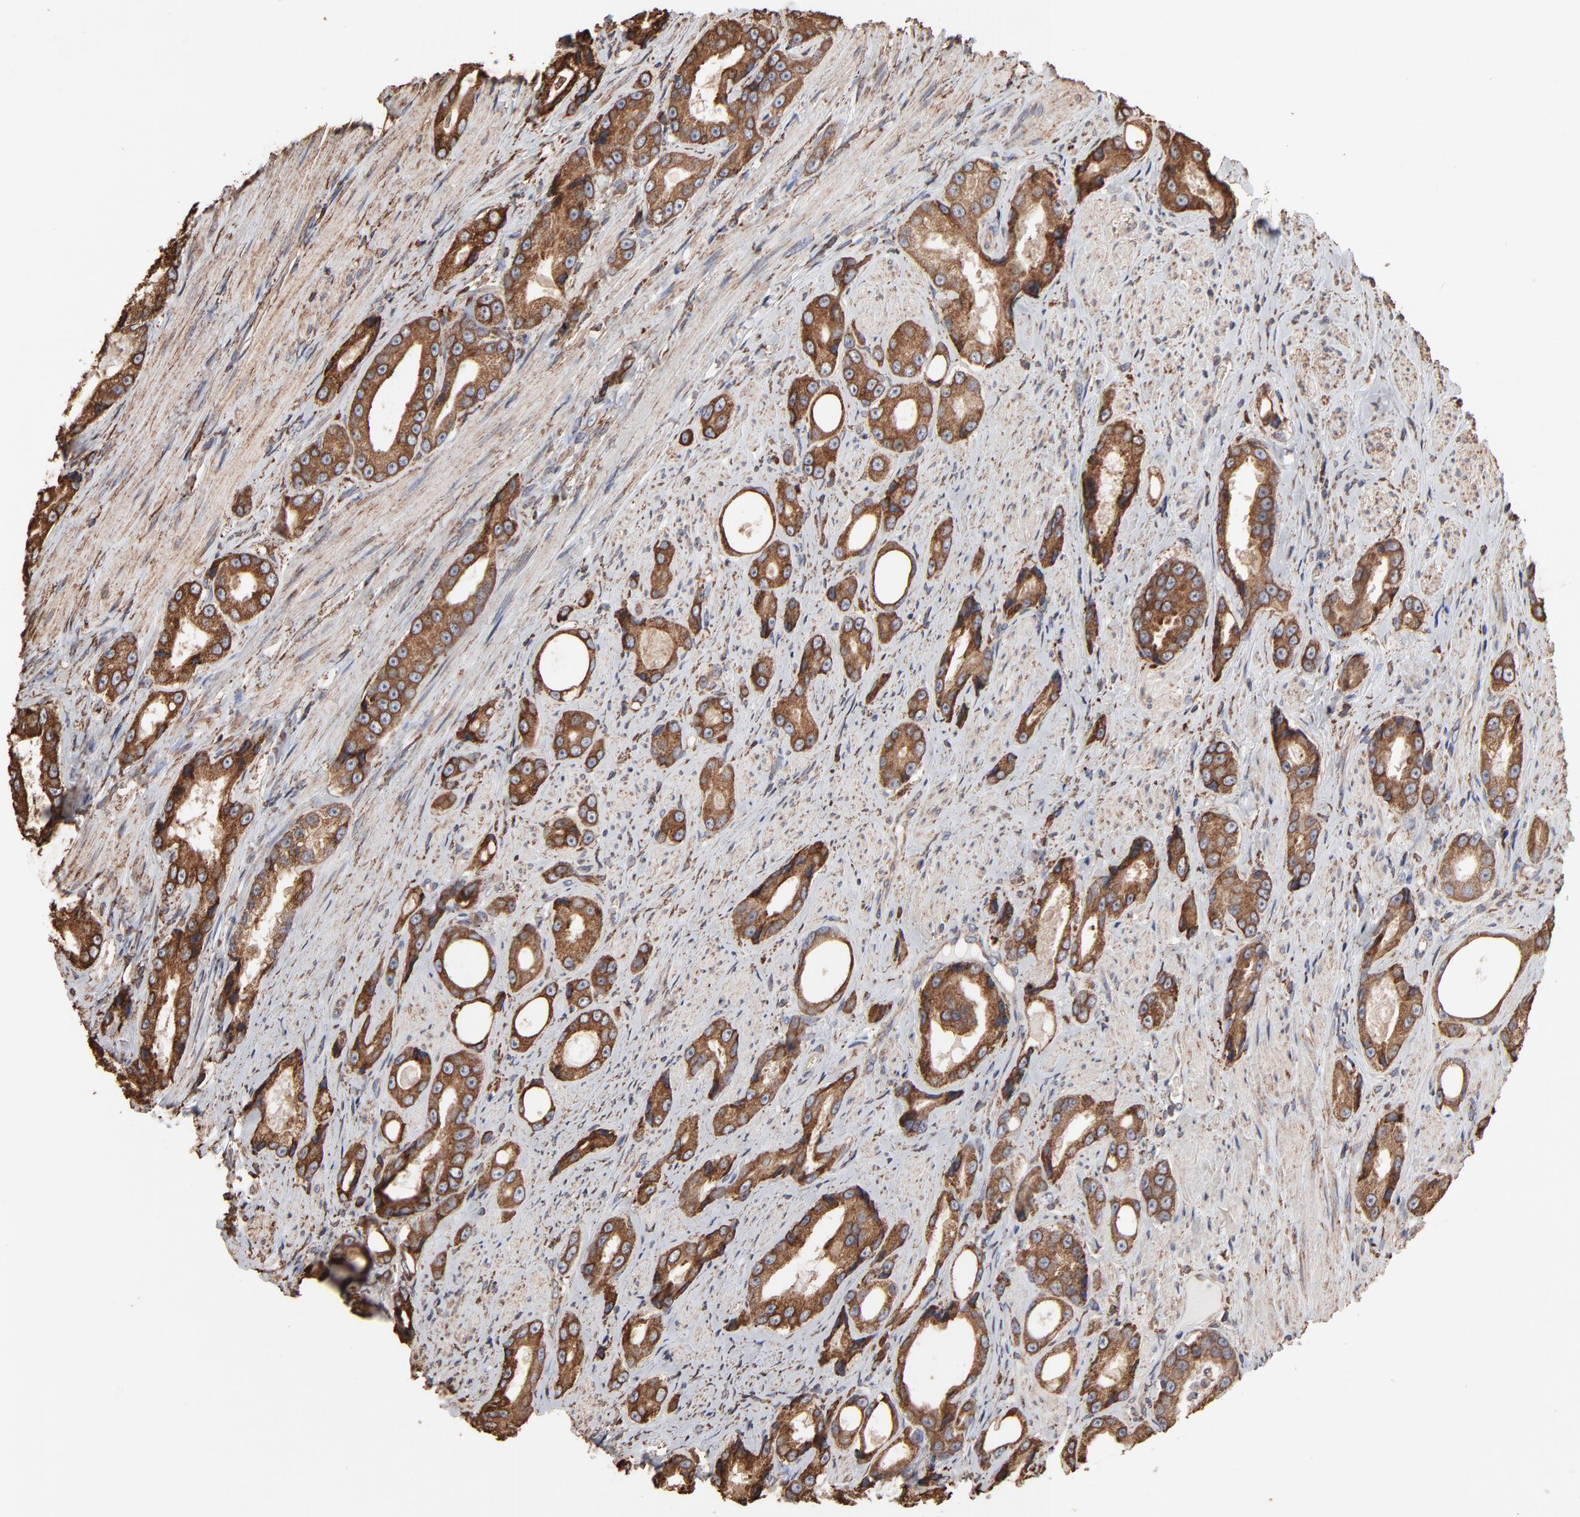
{"staining": {"intensity": "moderate", "quantity": ">75%", "location": "cytoplasmic/membranous"}, "tissue": "prostate cancer", "cell_type": "Tumor cells", "image_type": "cancer", "snomed": [{"axis": "morphology", "description": "Adenocarcinoma, Medium grade"}, {"axis": "topography", "description": "Prostate"}], "caption": "Immunohistochemistry of prostate cancer displays medium levels of moderate cytoplasmic/membranous staining in about >75% of tumor cells.", "gene": "PDIA3", "patient": {"sex": "male", "age": 60}}